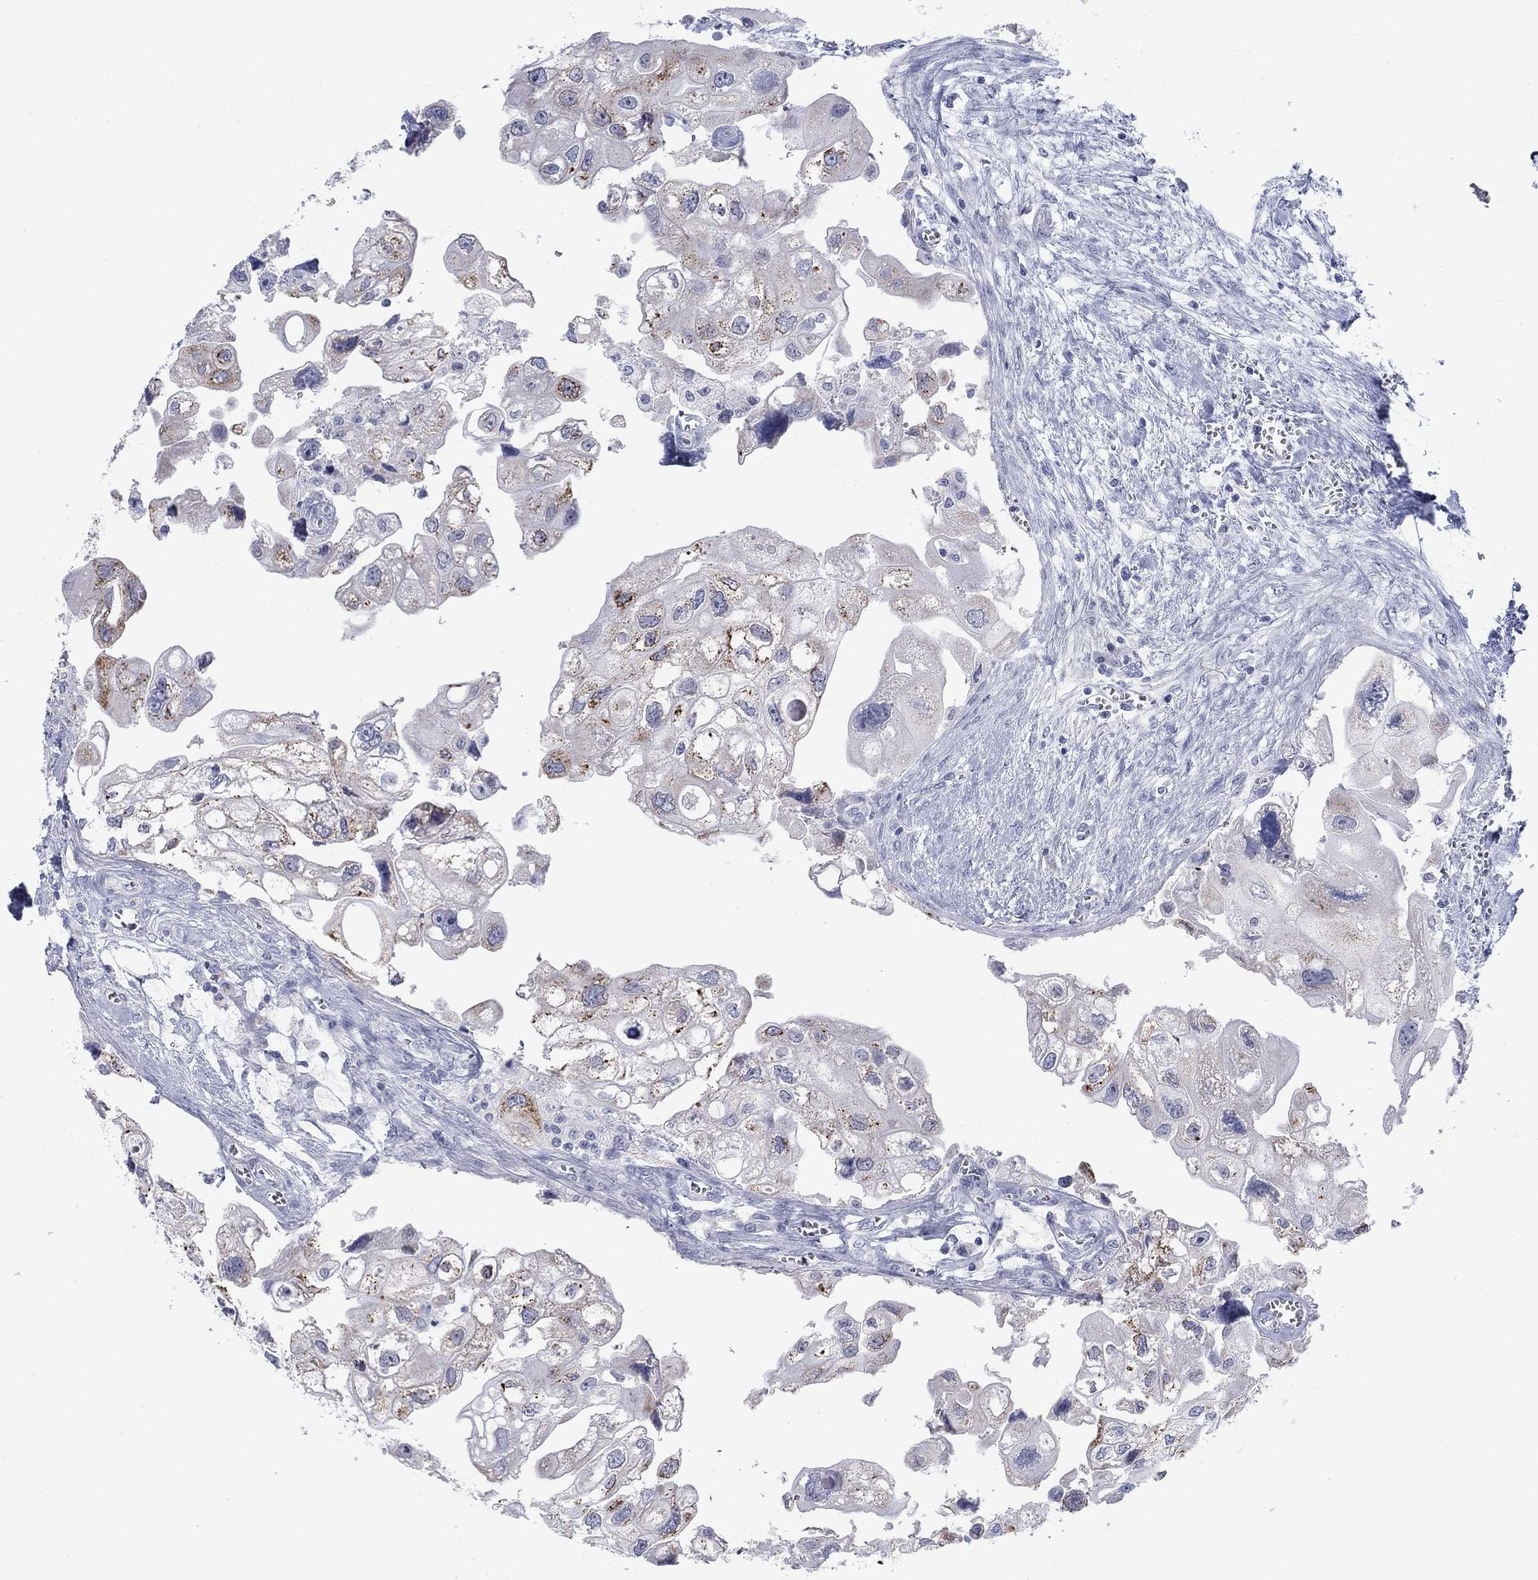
{"staining": {"intensity": "moderate", "quantity": "<25%", "location": "cytoplasmic/membranous"}, "tissue": "urothelial cancer", "cell_type": "Tumor cells", "image_type": "cancer", "snomed": [{"axis": "morphology", "description": "Urothelial carcinoma, High grade"}, {"axis": "topography", "description": "Urinary bladder"}], "caption": "Urothelial carcinoma (high-grade) was stained to show a protein in brown. There is low levels of moderate cytoplasmic/membranous staining in about <25% of tumor cells.", "gene": "PRPH", "patient": {"sex": "male", "age": 59}}